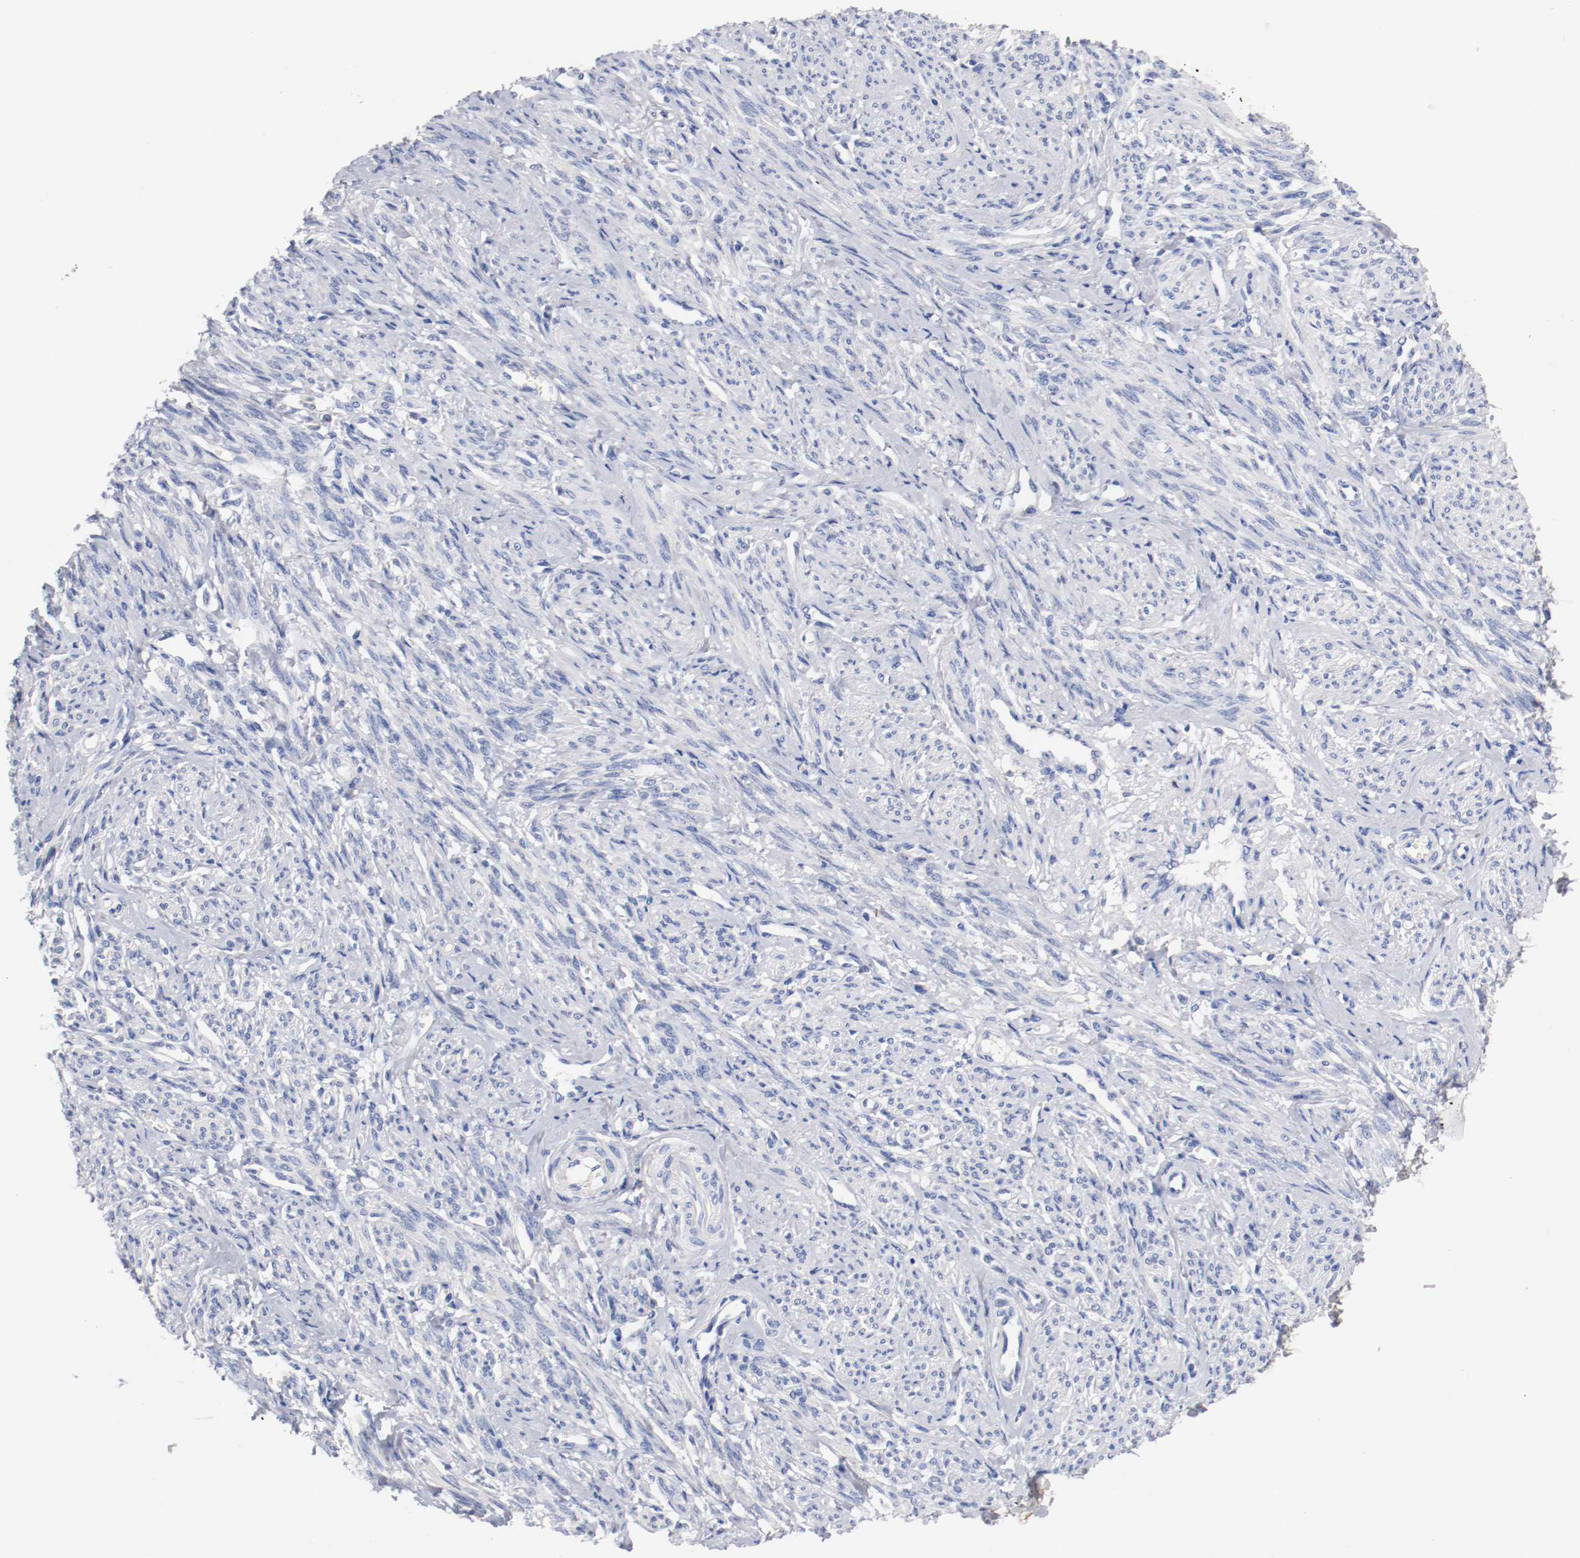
{"staining": {"intensity": "negative", "quantity": "none", "location": "none"}, "tissue": "smooth muscle", "cell_type": "Smooth muscle cells", "image_type": "normal", "snomed": [{"axis": "morphology", "description": "Normal tissue, NOS"}, {"axis": "topography", "description": "Smooth muscle"}], "caption": "Immunohistochemistry (IHC) of benign human smooth muscle exhibits no positivity in smooth muscle cells. (DAB immunohistochemistry (IHC) visualized using brightfield microscopy, high magnification).", "gene": "FGFBP1", "patient": {"sex": "female", "age": 65}}